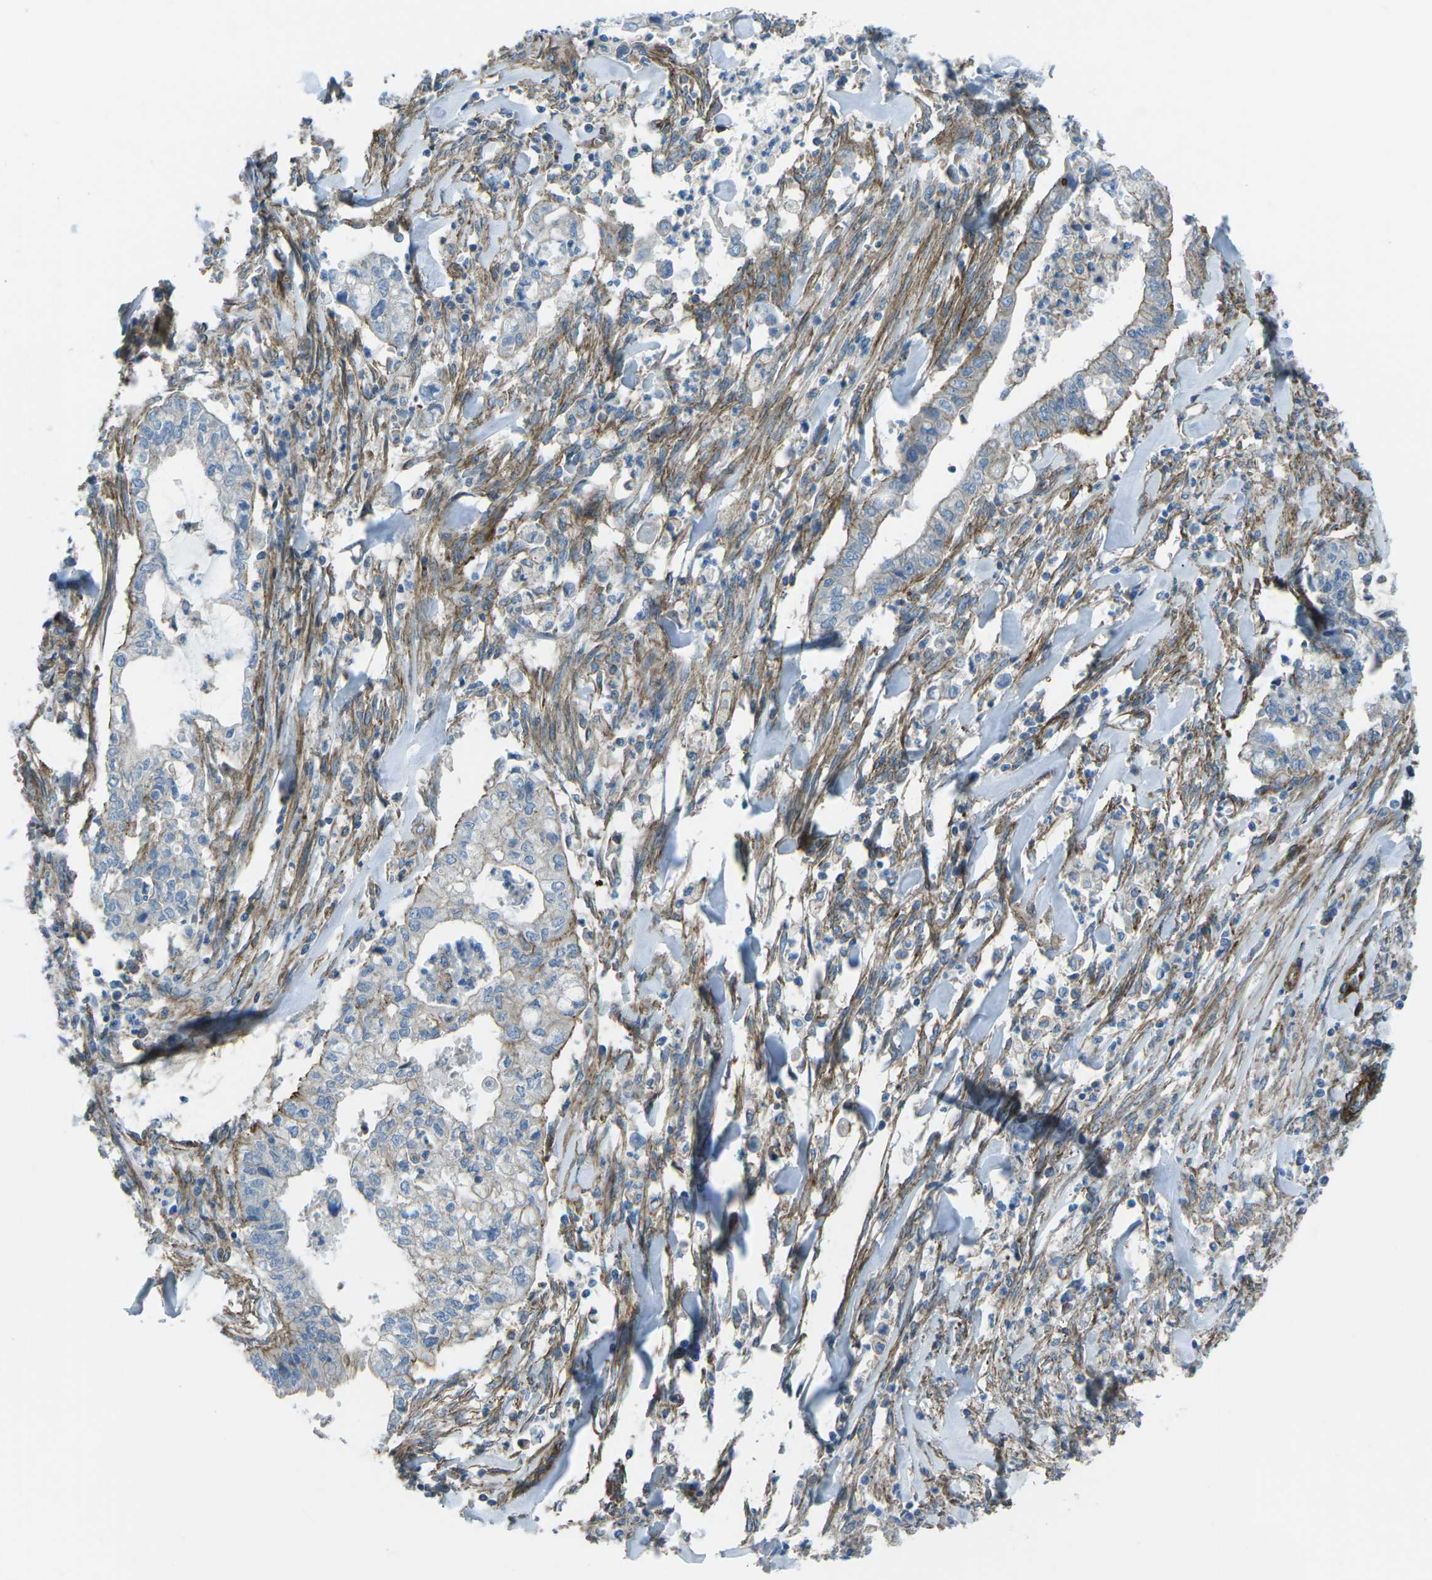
{"staining": {"intensity": "negative", "quantity": "none", "location": "none"}, "tissue": "cervical cancer", "cell_type": "Tumor cells", "image_type": "cancer", "snomed": [{"axis": "morphology", "description": "Adenocarcinoma, NOS"}, {"axis": "topography", "description": "Cervix"}], "caption": "Tumor cells show no significant protein expression in adenocarcinoma (cervical). The staining is performed using DAB (3,3'-diaminobenzidine) brown chromogen with nuclei counter-stained in using hematoxylin.", "gene": "UTRN", "patient": {"sex": "female", "age": 44}}